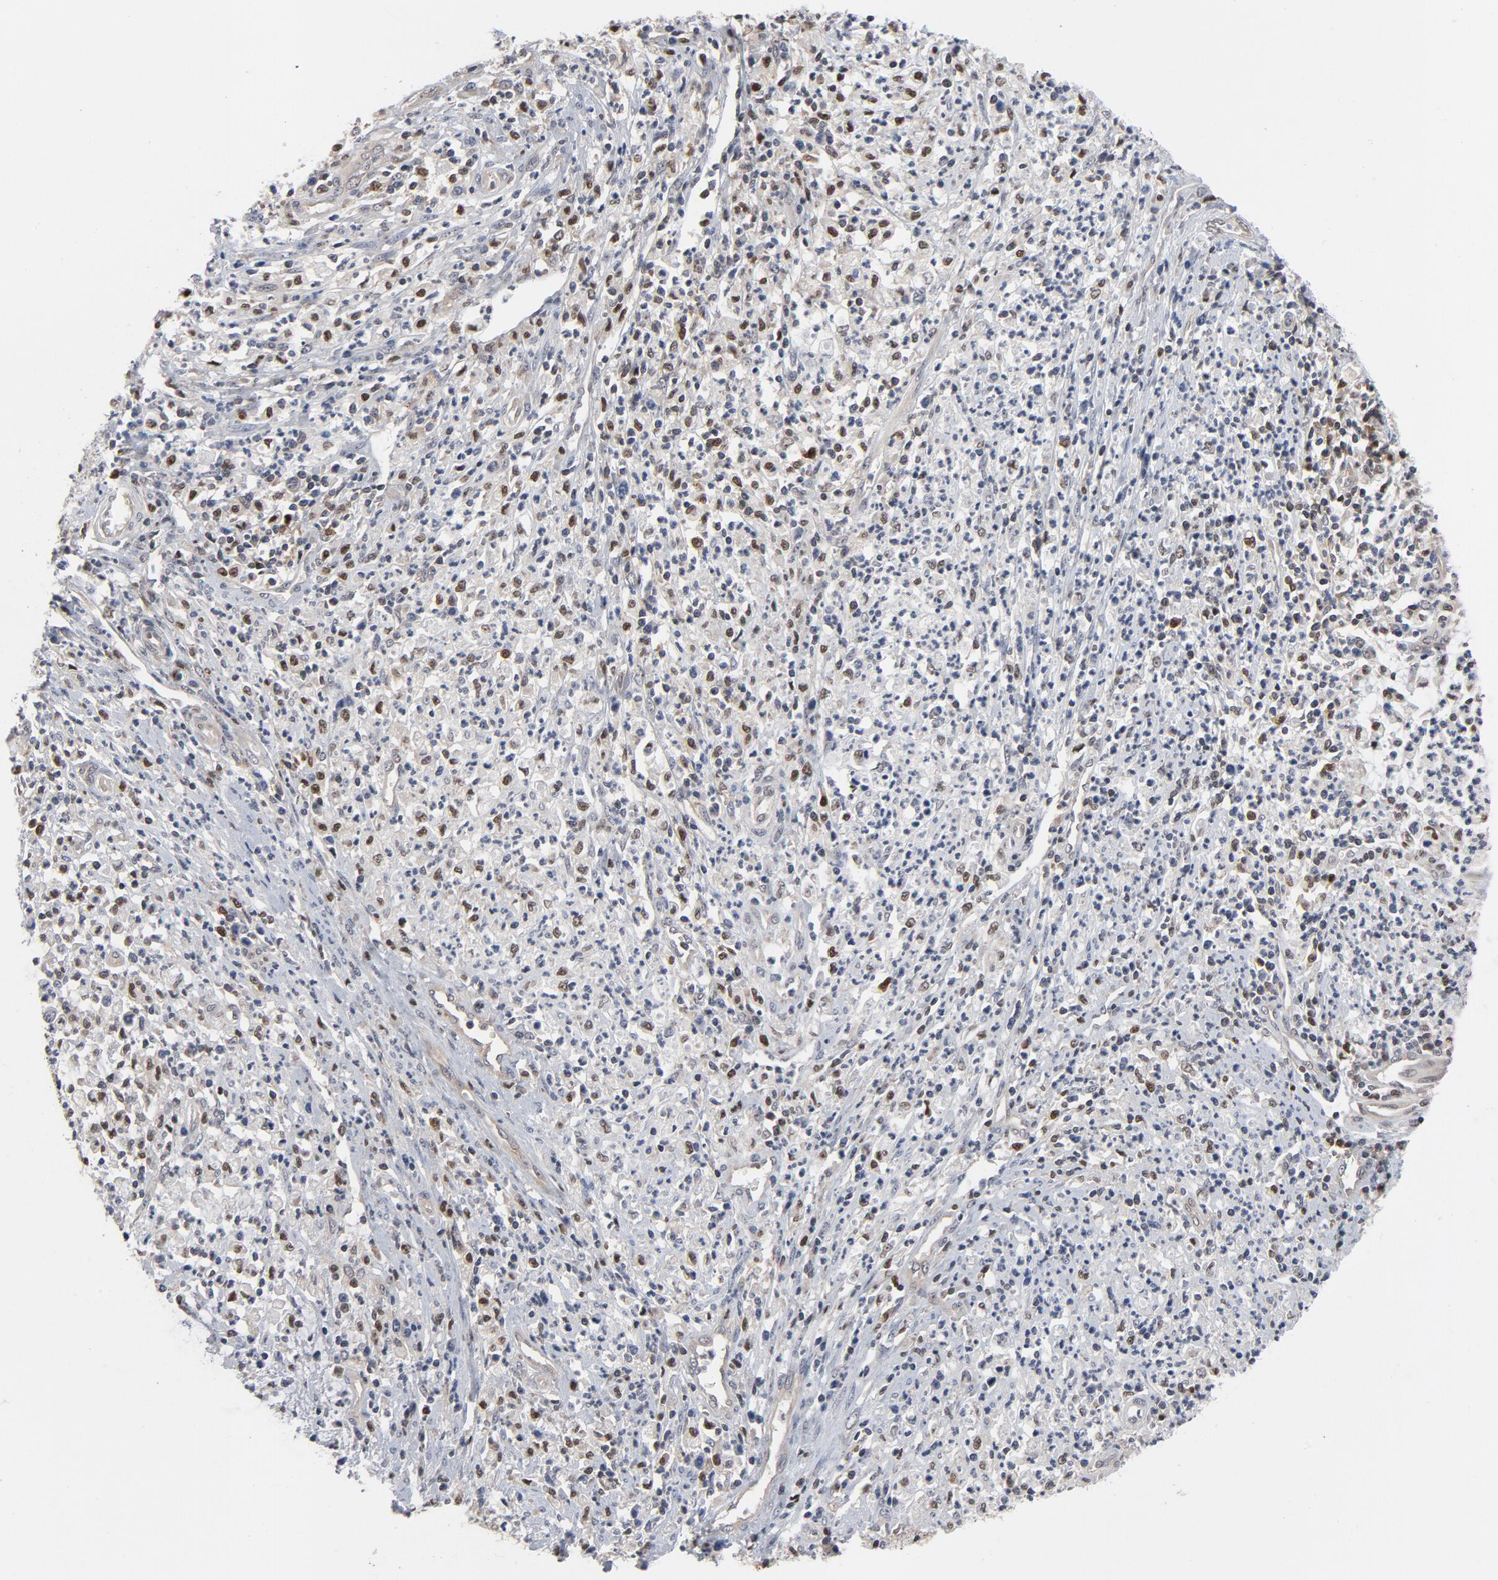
{"staining": {"intensity": "negative", "quantity": "none", "location": "none"}, "tissue": "cervical cancer", "cell_type": "Tumor cells", "image_type": "cancer", "snomed": [{"axis": "morphology", "description": "Adenocarcinoma, NOS"}, {"axis": "topography", "description": "Cervix"}], "caption": "A high-resolution photomicrograph shows immunohistochemistry (IHC) staining of cervical cancer, which displays no significant expression in tumor cells.", "gene": "NFKB1", "patient": {"sex": "female", "age": 36}}